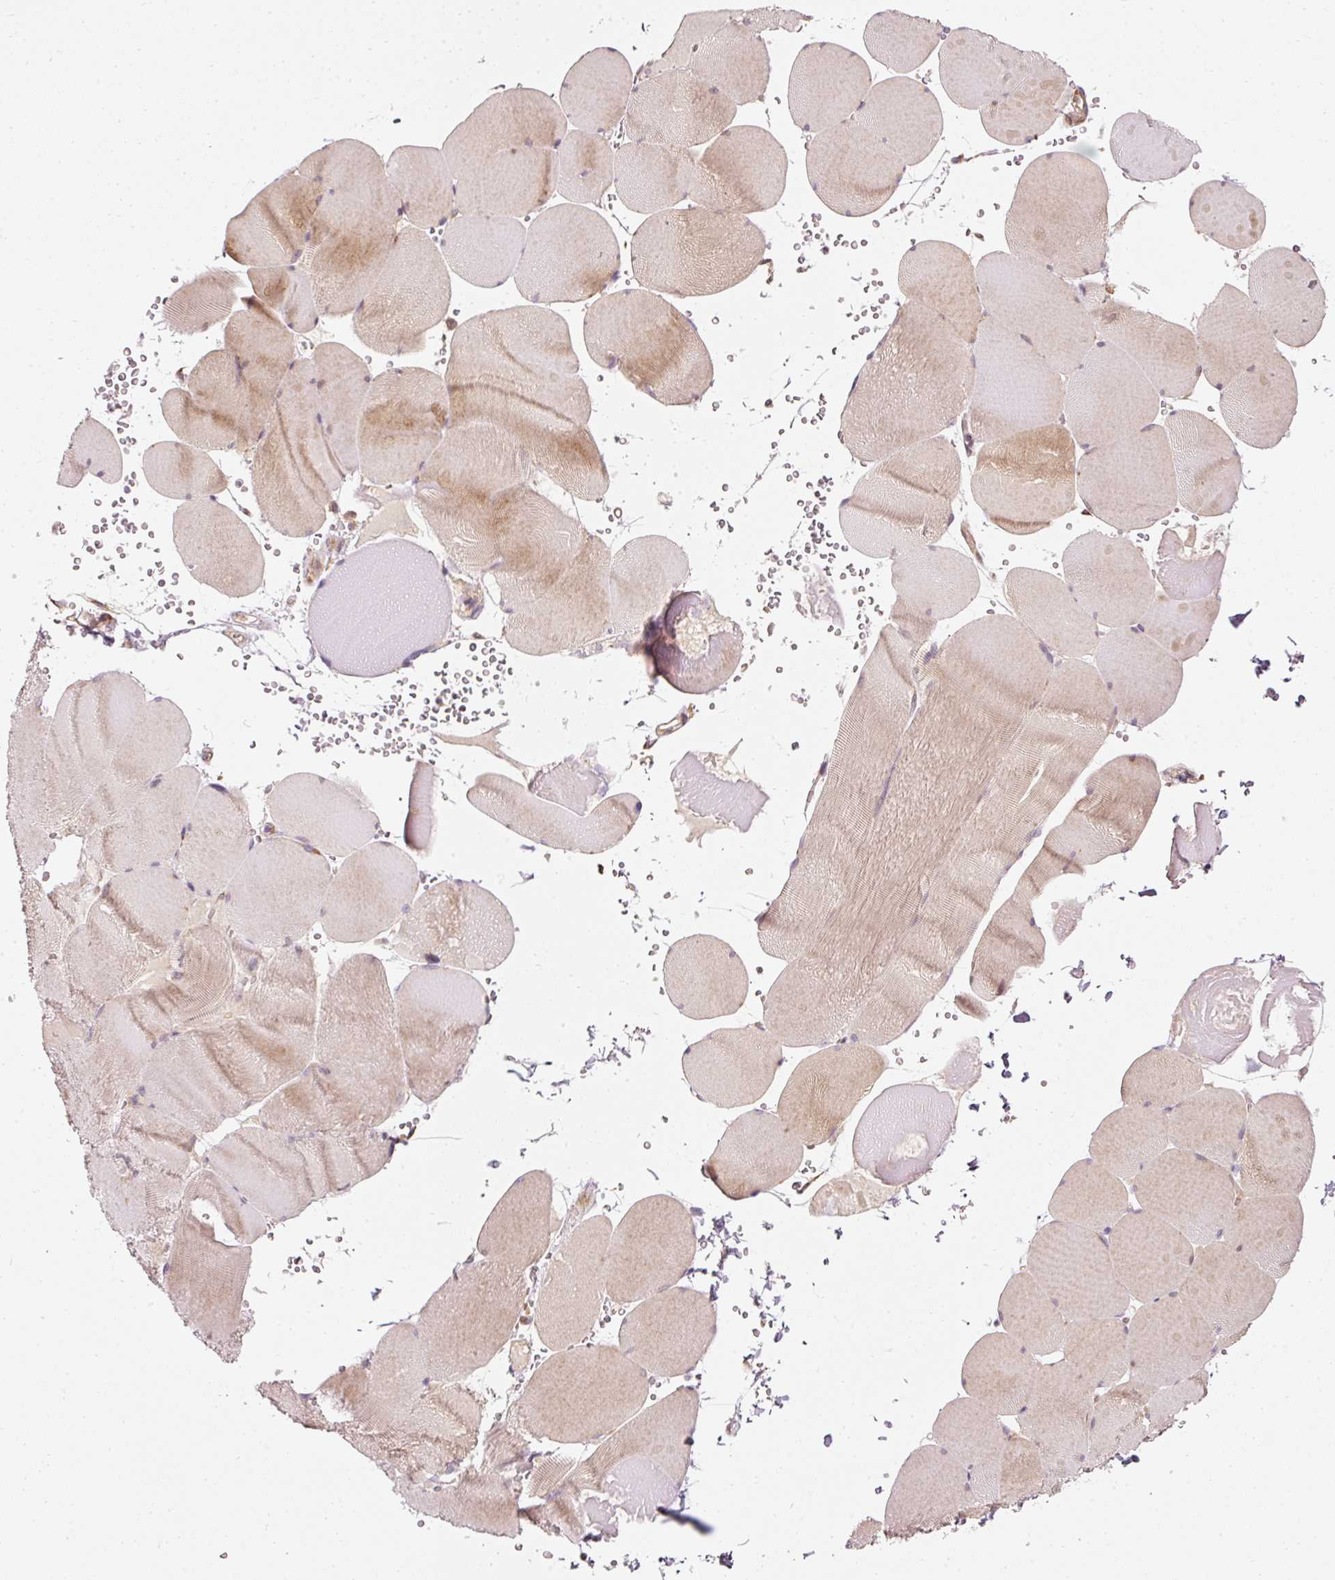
{"staining": {"intensity": "moderate", "quantity": "25%-75%", "location": "cytoplasmic/membranous"}, "tissue": "skeletal muscle", "cell_type": "Myocytes", "image_type": "normal", "snomed": [{"axis": "morphology", "description": "Normal tissue, NOS"}, {"axis": "topography", "description": "Skeletal muscle"}, {"axis": "topography", "description": "Head-Neck"}], "caption": "A brown stain shows moderate cytoplasmic/membranous expression of a protein in myocytes of benign human skeletal muscle.", "gene": "NAPA", "patient": {"sex": "male", "age": 66}}